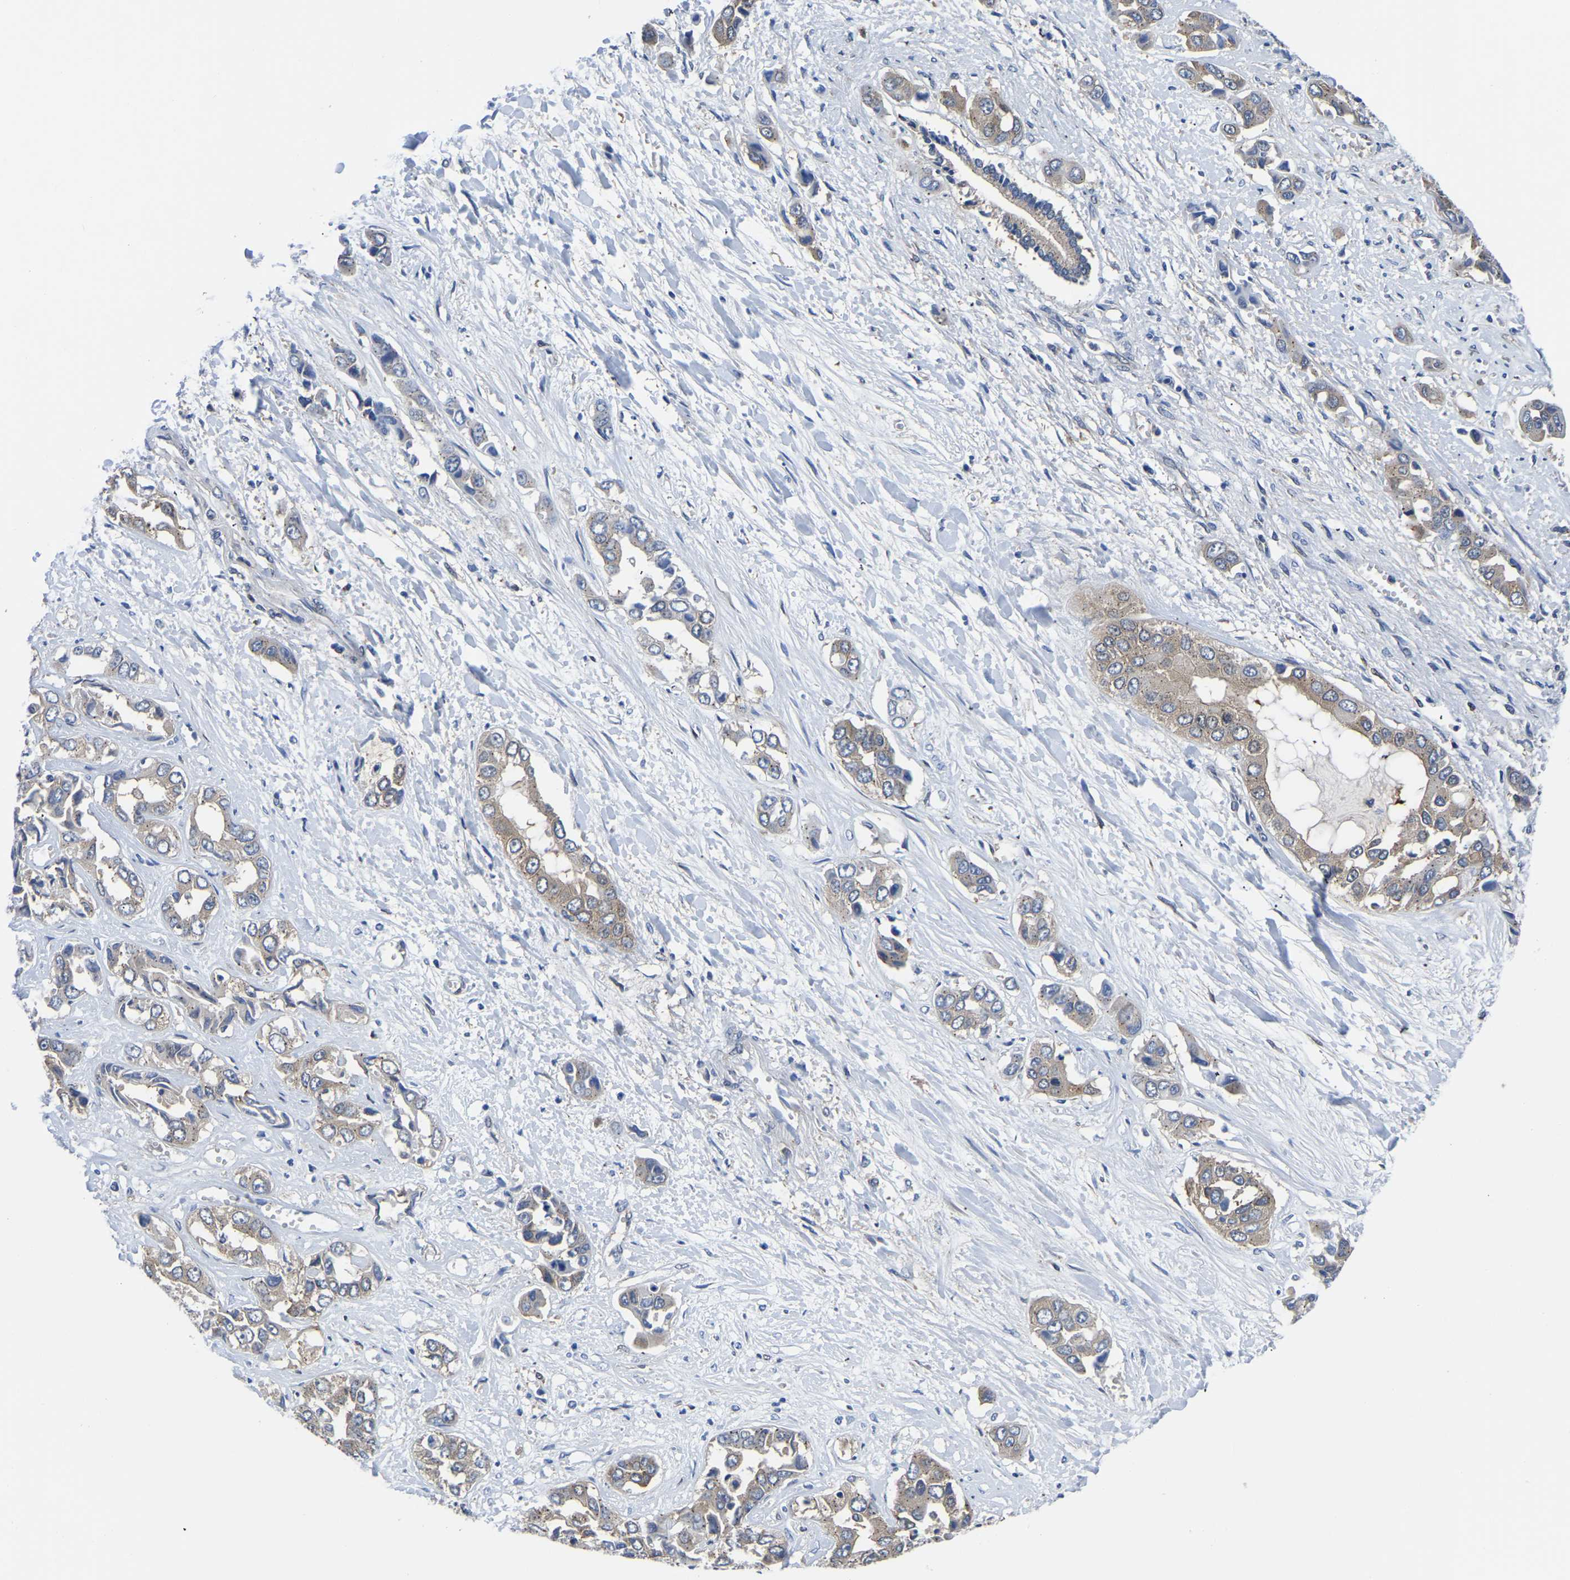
{"staining": {"intensity": "moderate", "quantity": "25%-75%", "location": "cytoplasmic/membranous"}, "tissue": "liver cancer", "cell_type": "Tumor cells", "image_type": "cancer", "snomed": [{"axis": "morphology", "description": "Cholangiocarcinoma"}, {"axis": "topography", "description": "Liver"}], "caption": "This is an image of IHC staining of liver cholangiocarcinoma, which shows moderate positivity in the cytoplasmic/membranous of tumor cells.", "gene": "TFG", "patient": {"sex": "female", "age": 52}}